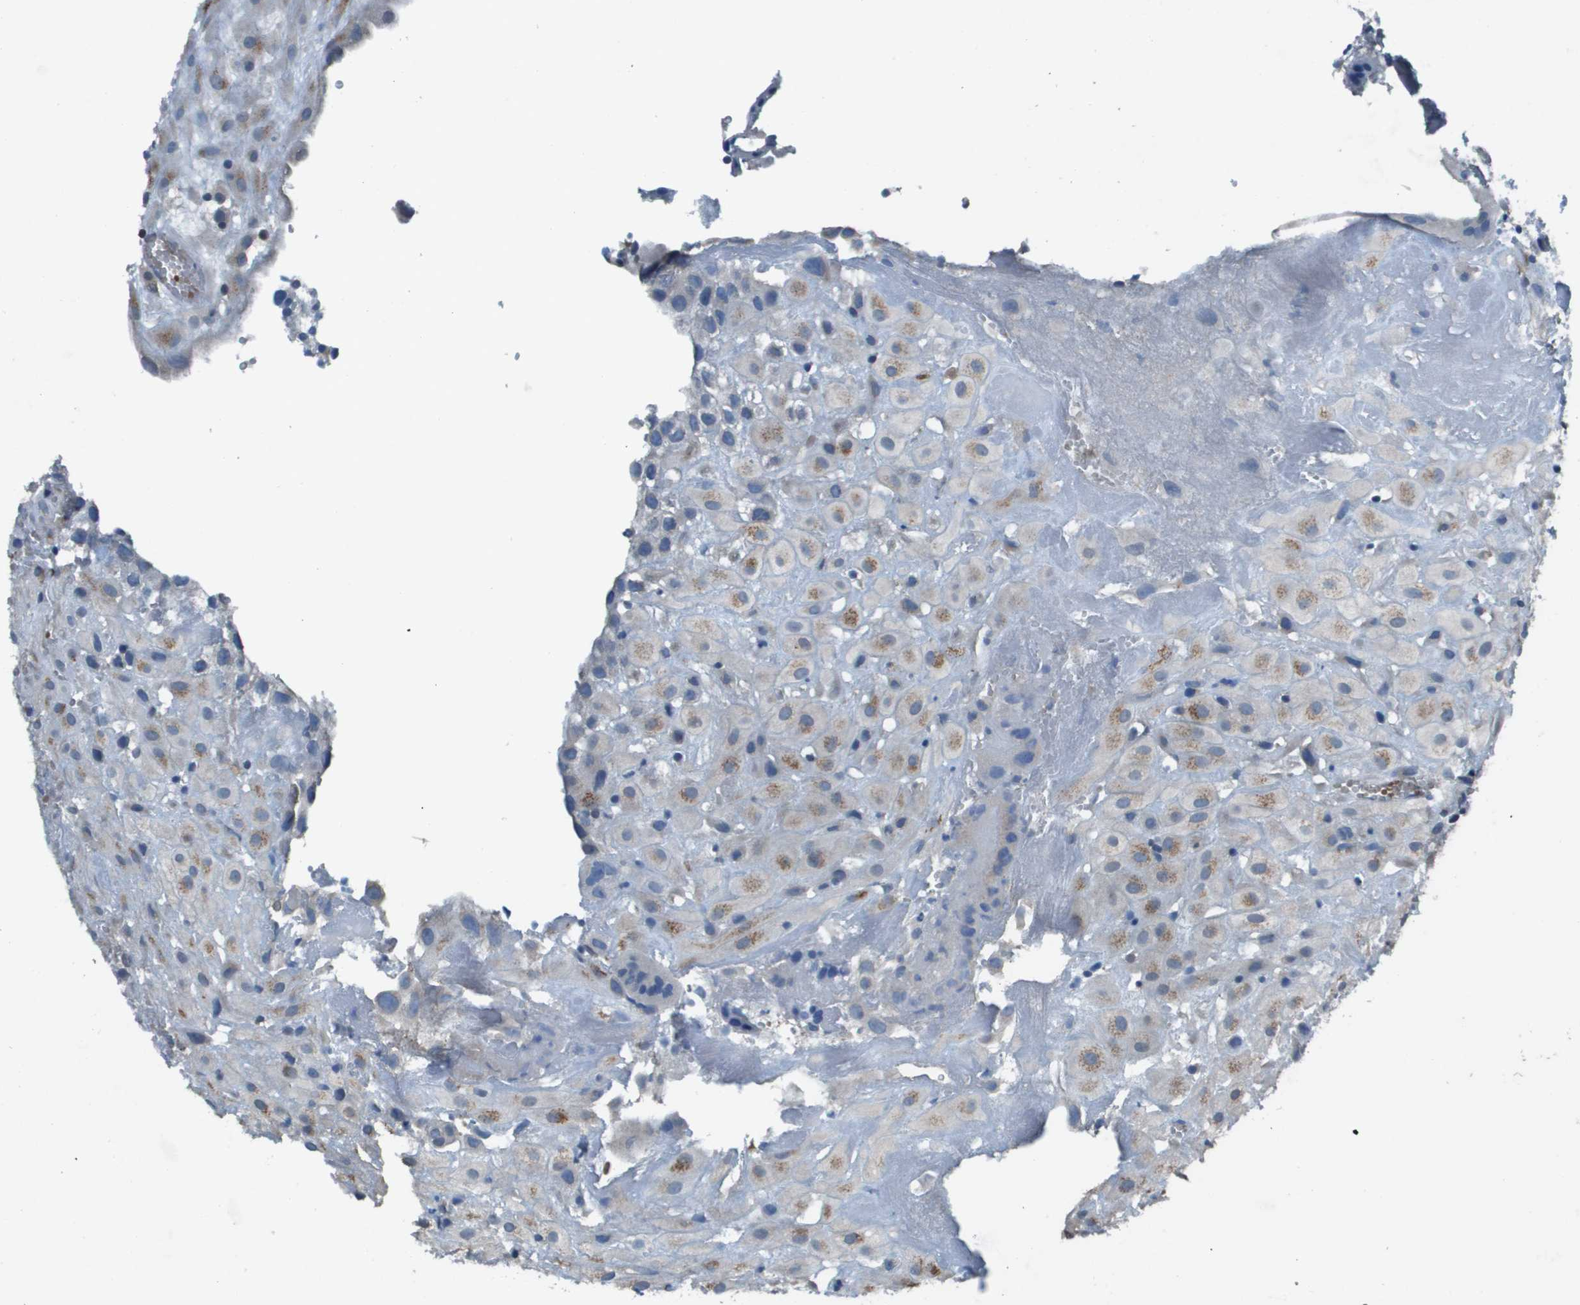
{"staining": {"intensity": "moderate", "quantity": "25%-75%", "location": "cytoplasmic/membranous"}, "tissue": "placenta", "cell_type": "Decidual cells", "image_type": "normal", "snomed": [{"axis": "morphology", "description": "Normal tissue, NOS"}, {"axis": "topography", "description": "Placenta"}], "caption": "About 25%-75% of decidual cells in normal placenta demonstrate moderate cytoplasmic/membranous protein staining as visualized by brown immunohistochemical staining.", "gene": "CAMK4", "patient": {"sex": "female", "age": 18}}